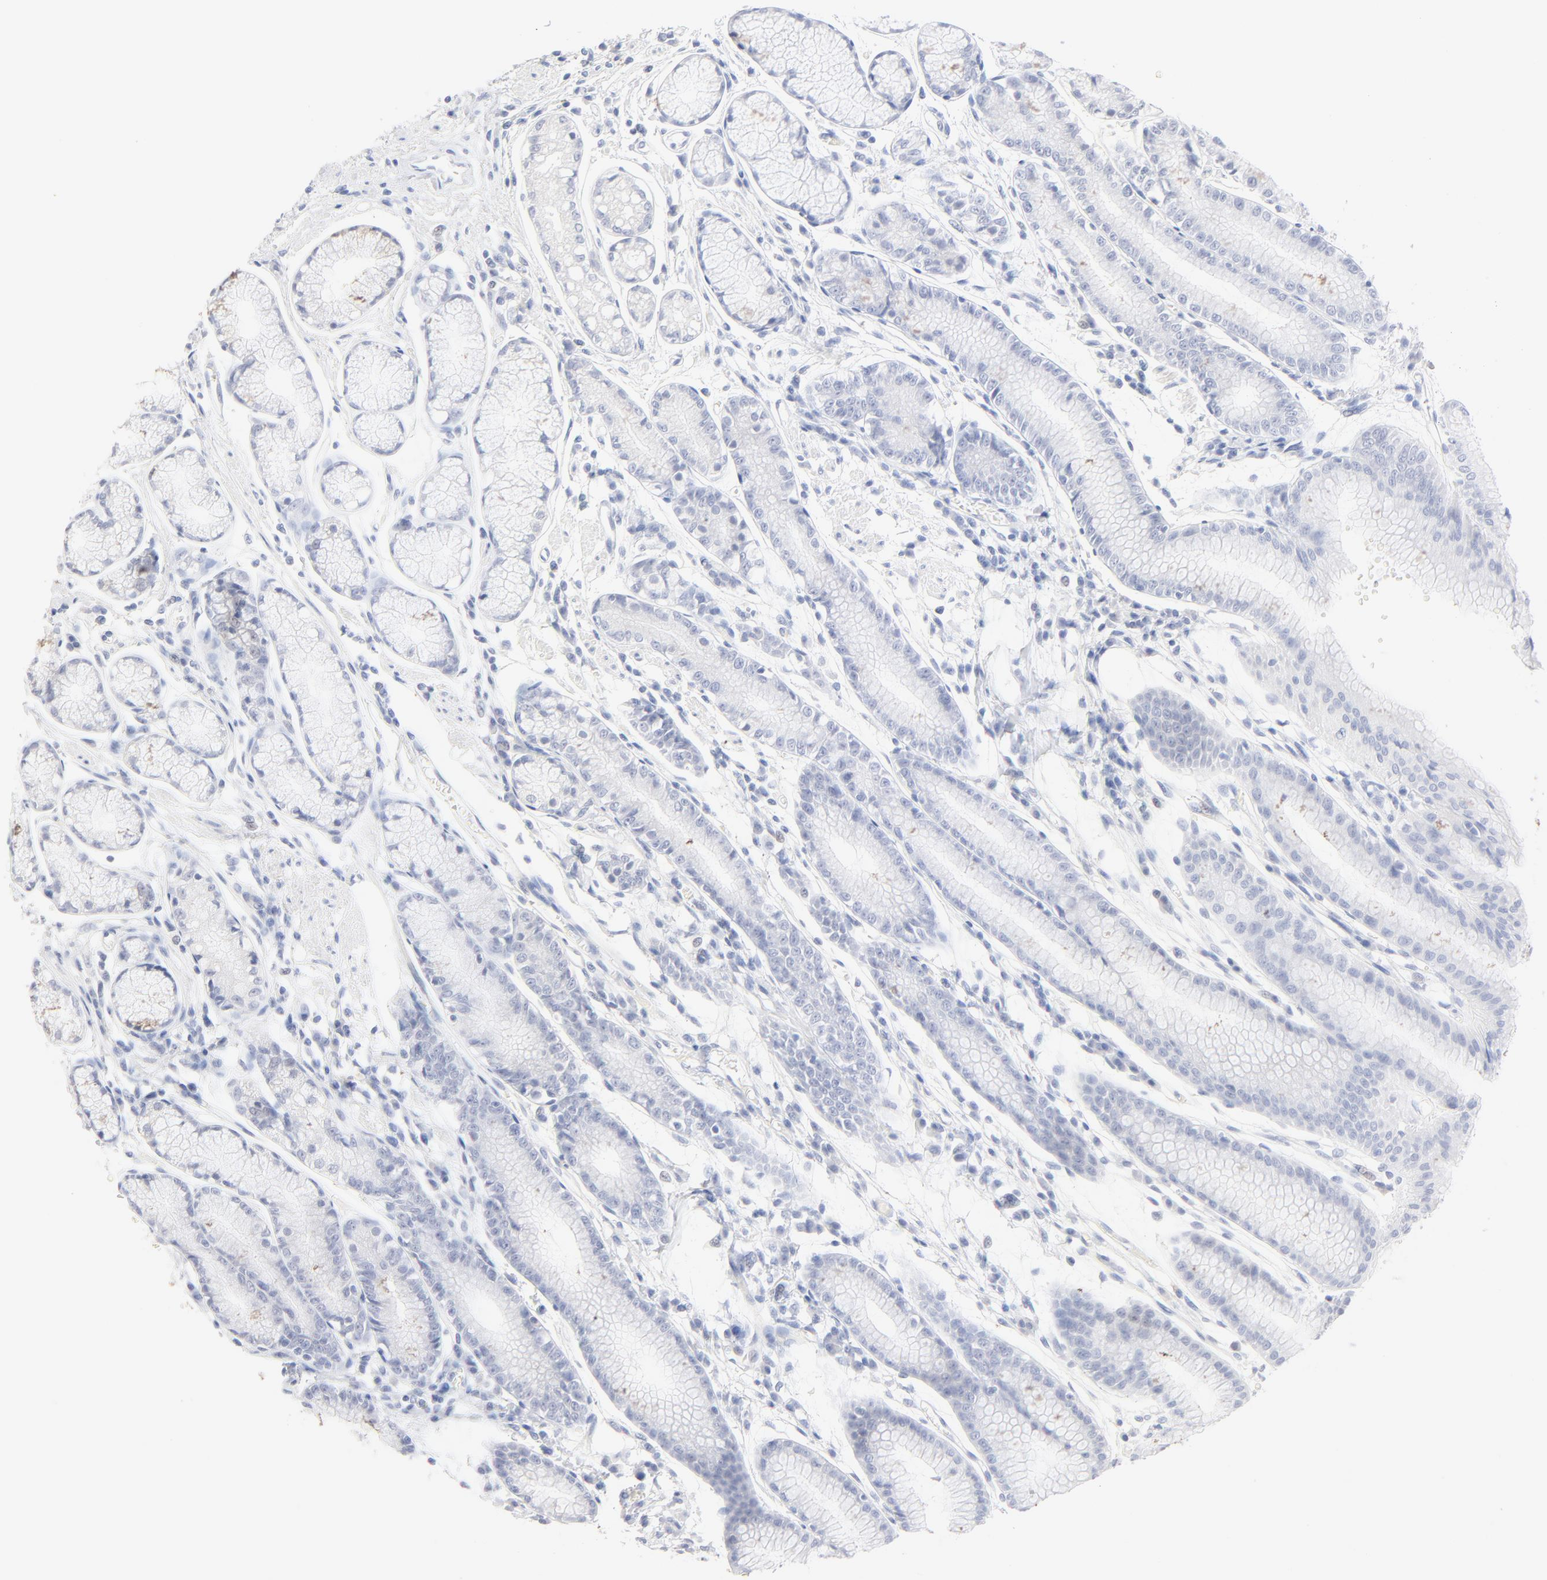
{"staining": {"intensity": "negative", "quantity": "none", "location": "none"}, "tissue": "stomach", "cell_type": "Glandular cells", "image_type": "normal", "snomed": [{"axis": "morphology", "description": "Normal tissue, NOS"}, {"axis": "morphology", "description": "Inflammation, NOS"}, {"axis": "topography", "description": "Stomach, lower"}], "caption": "This is an IHC image of benign stomach. There is no positivity in glandular cells.", "gene": "ONECUT1", "patient": {"sex": "male", "age": 59}}